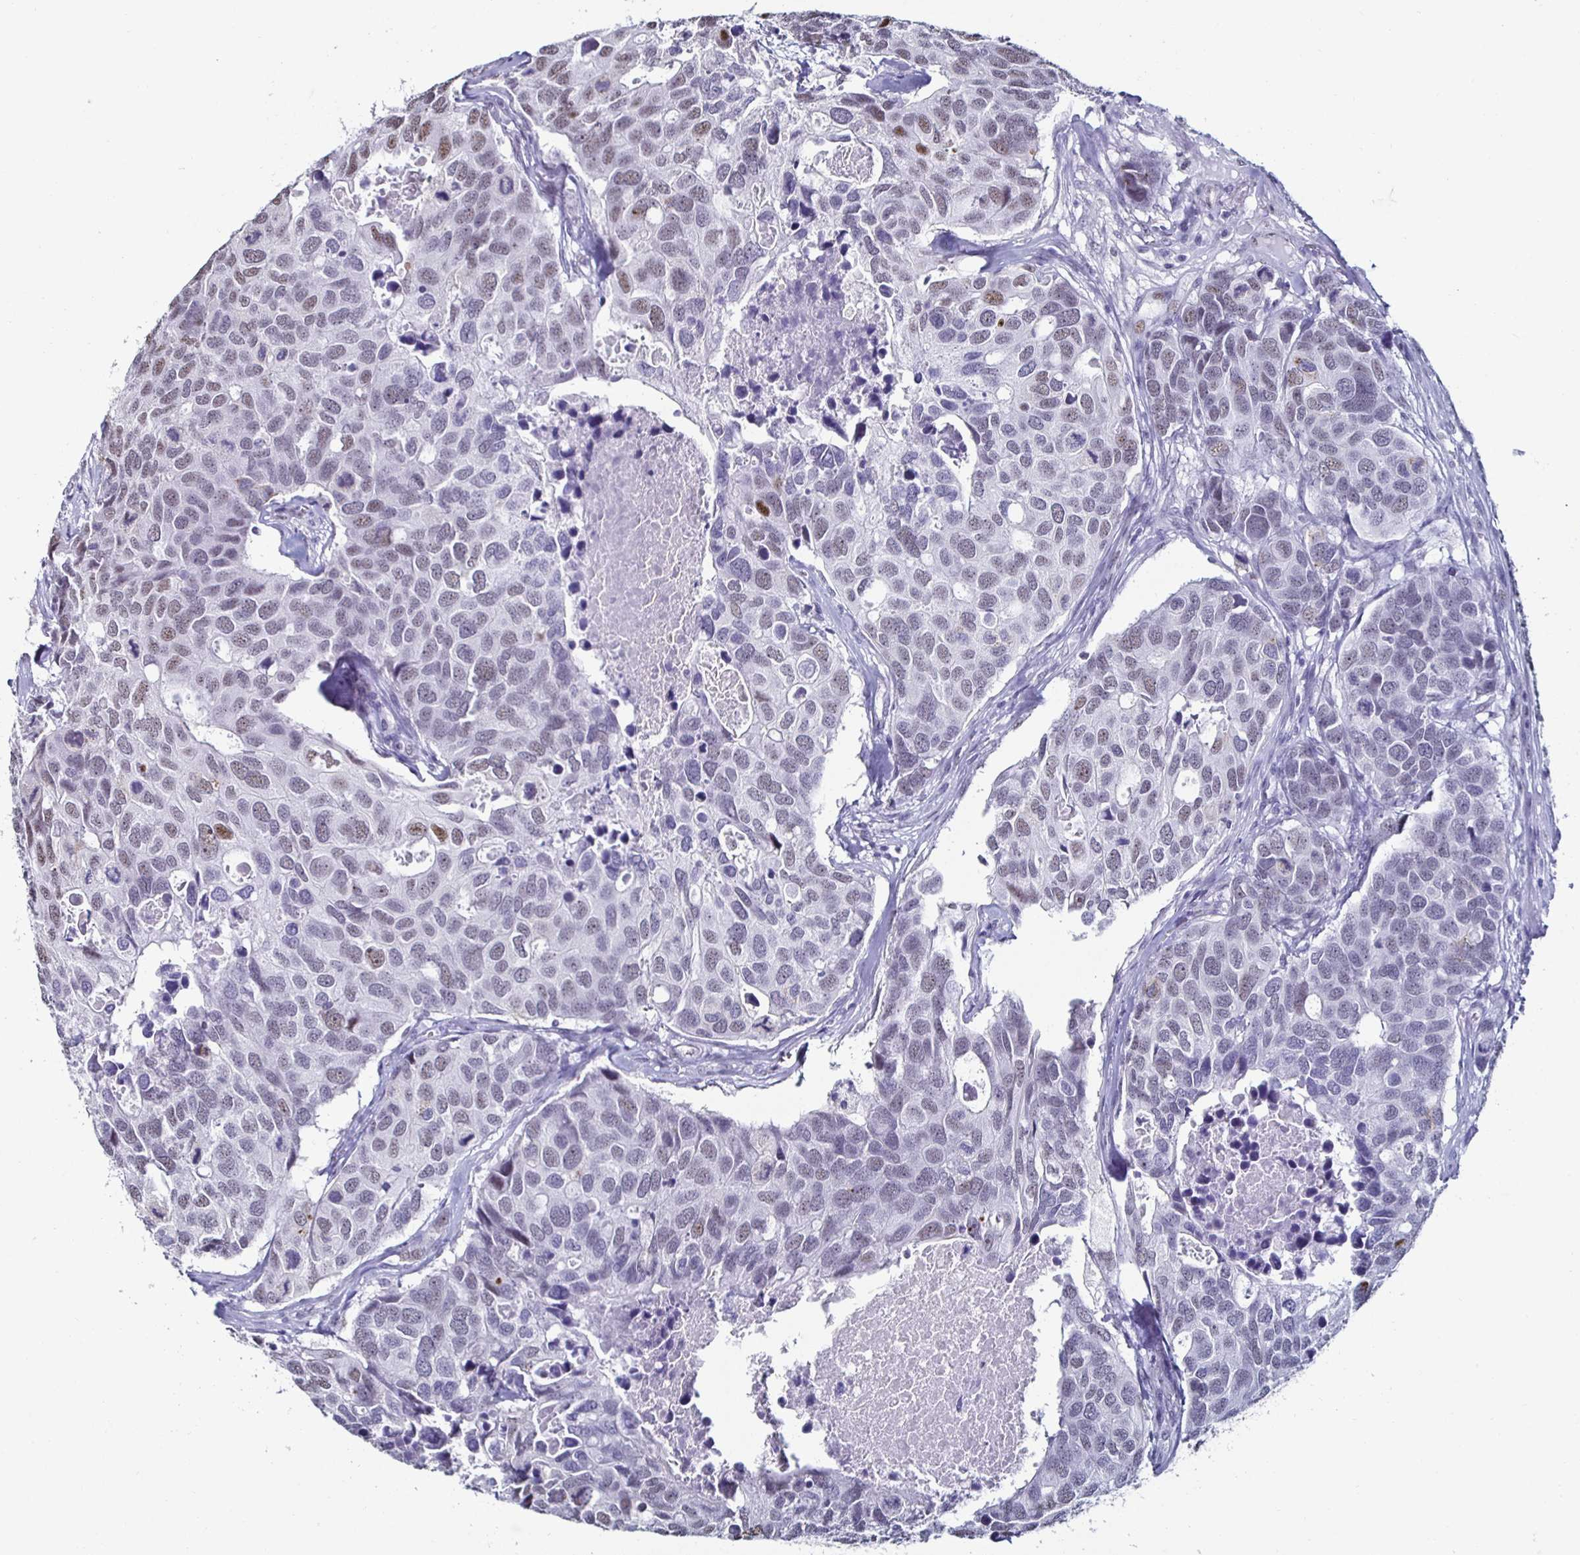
{"staining": {"intensity": "weak", "quantity": "<25%", "location": "nuclear"}, "tissue": "breast cancer", "cell_type": "Tumor cells", "image_type": "cancer", "snomed": [{"axis": "morphology", "description": "Duct carcinoma"}, {"axis": "topography", "description": "Breast"}], "caption": "Tumor cells show no significant expression in breast infiltrating ductal carcinoma.", "gene": "DDX39B", "patient": {"sex": "female", "age": 83}}